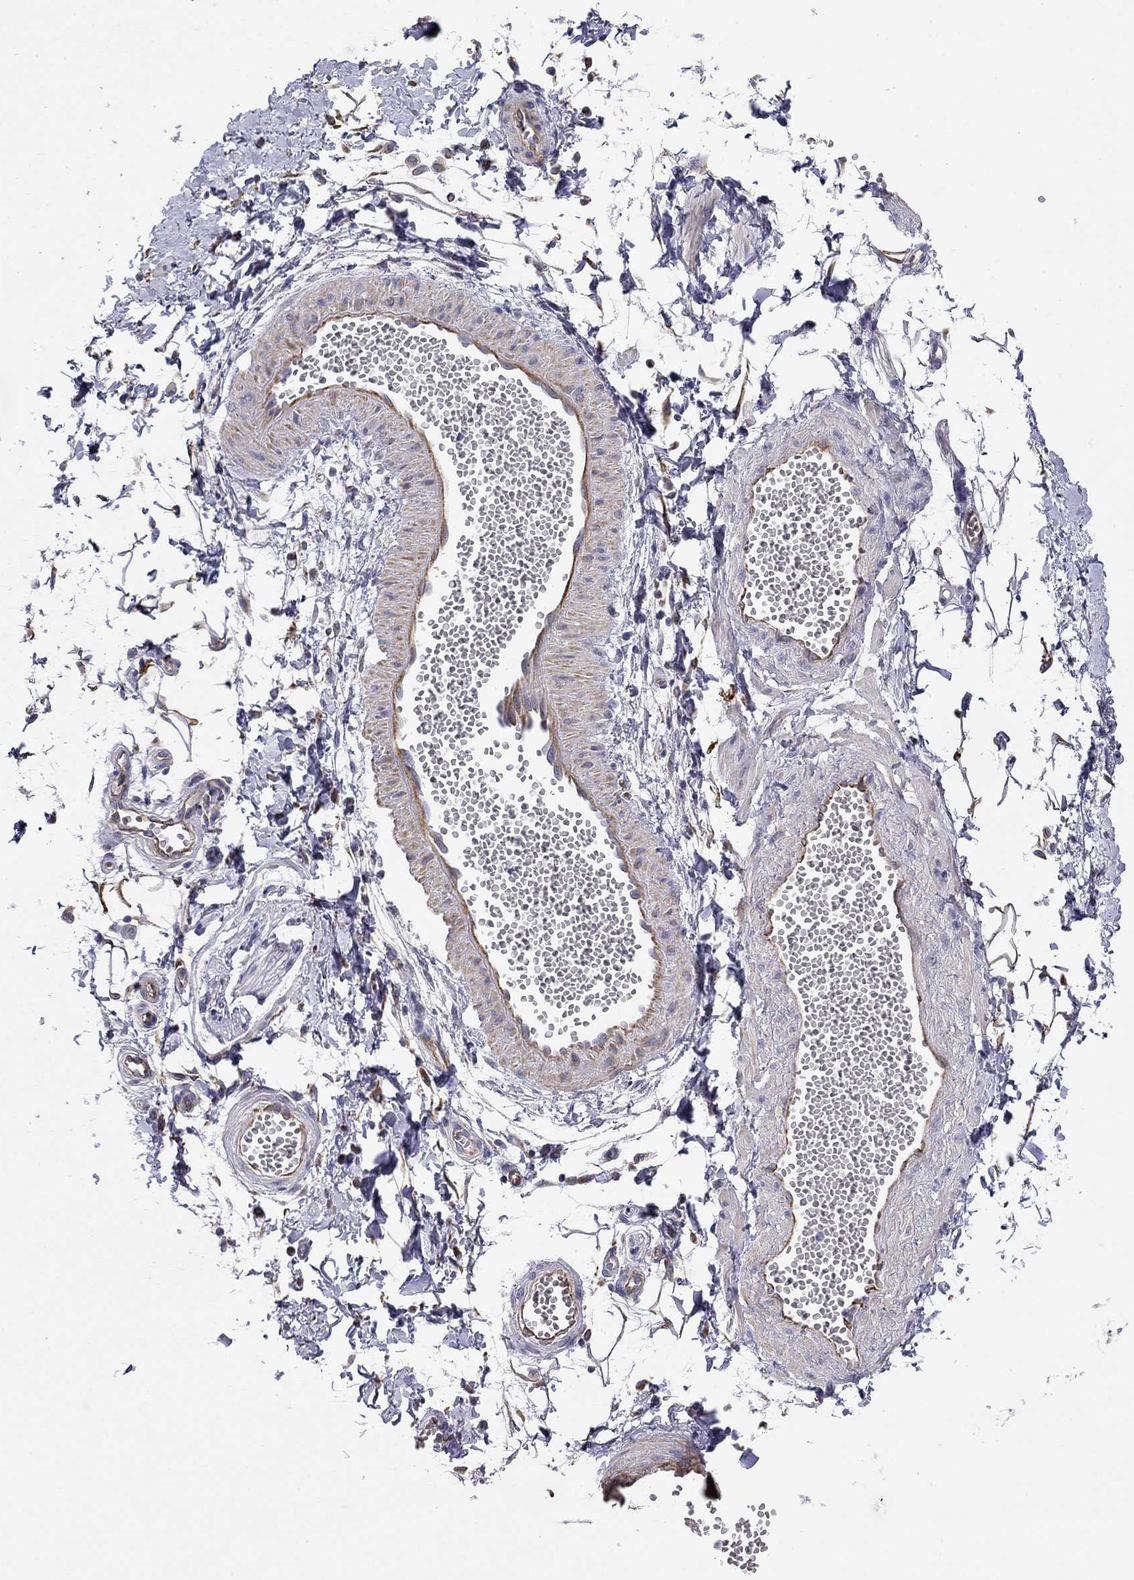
{"staining": {"intensity": "negative", "quantity": "none", "location": "none"}, "tissue": "adipose tissue", "cell_type": "Adipocytes", "image_type": "normal", "snomed": [{"axis": "morphology", "description": "Normal tissue, NOS"}, {"axis": "topography", "description": "Smooth muscle"}, {"axis": "topography", "description": "Peripheral nerve tissue"}], "caption": "High magnification brightfield microscopy of benign adipose tissue stained with DAB (3,3'-diaminobenzidine) (brown) and counterstained with hematoxylin (blue): adipocytes show no significant positivity. Nuclei are stained in blue.", "gene": "RTL1", "patient": {"sex": "male", "age": 22}}